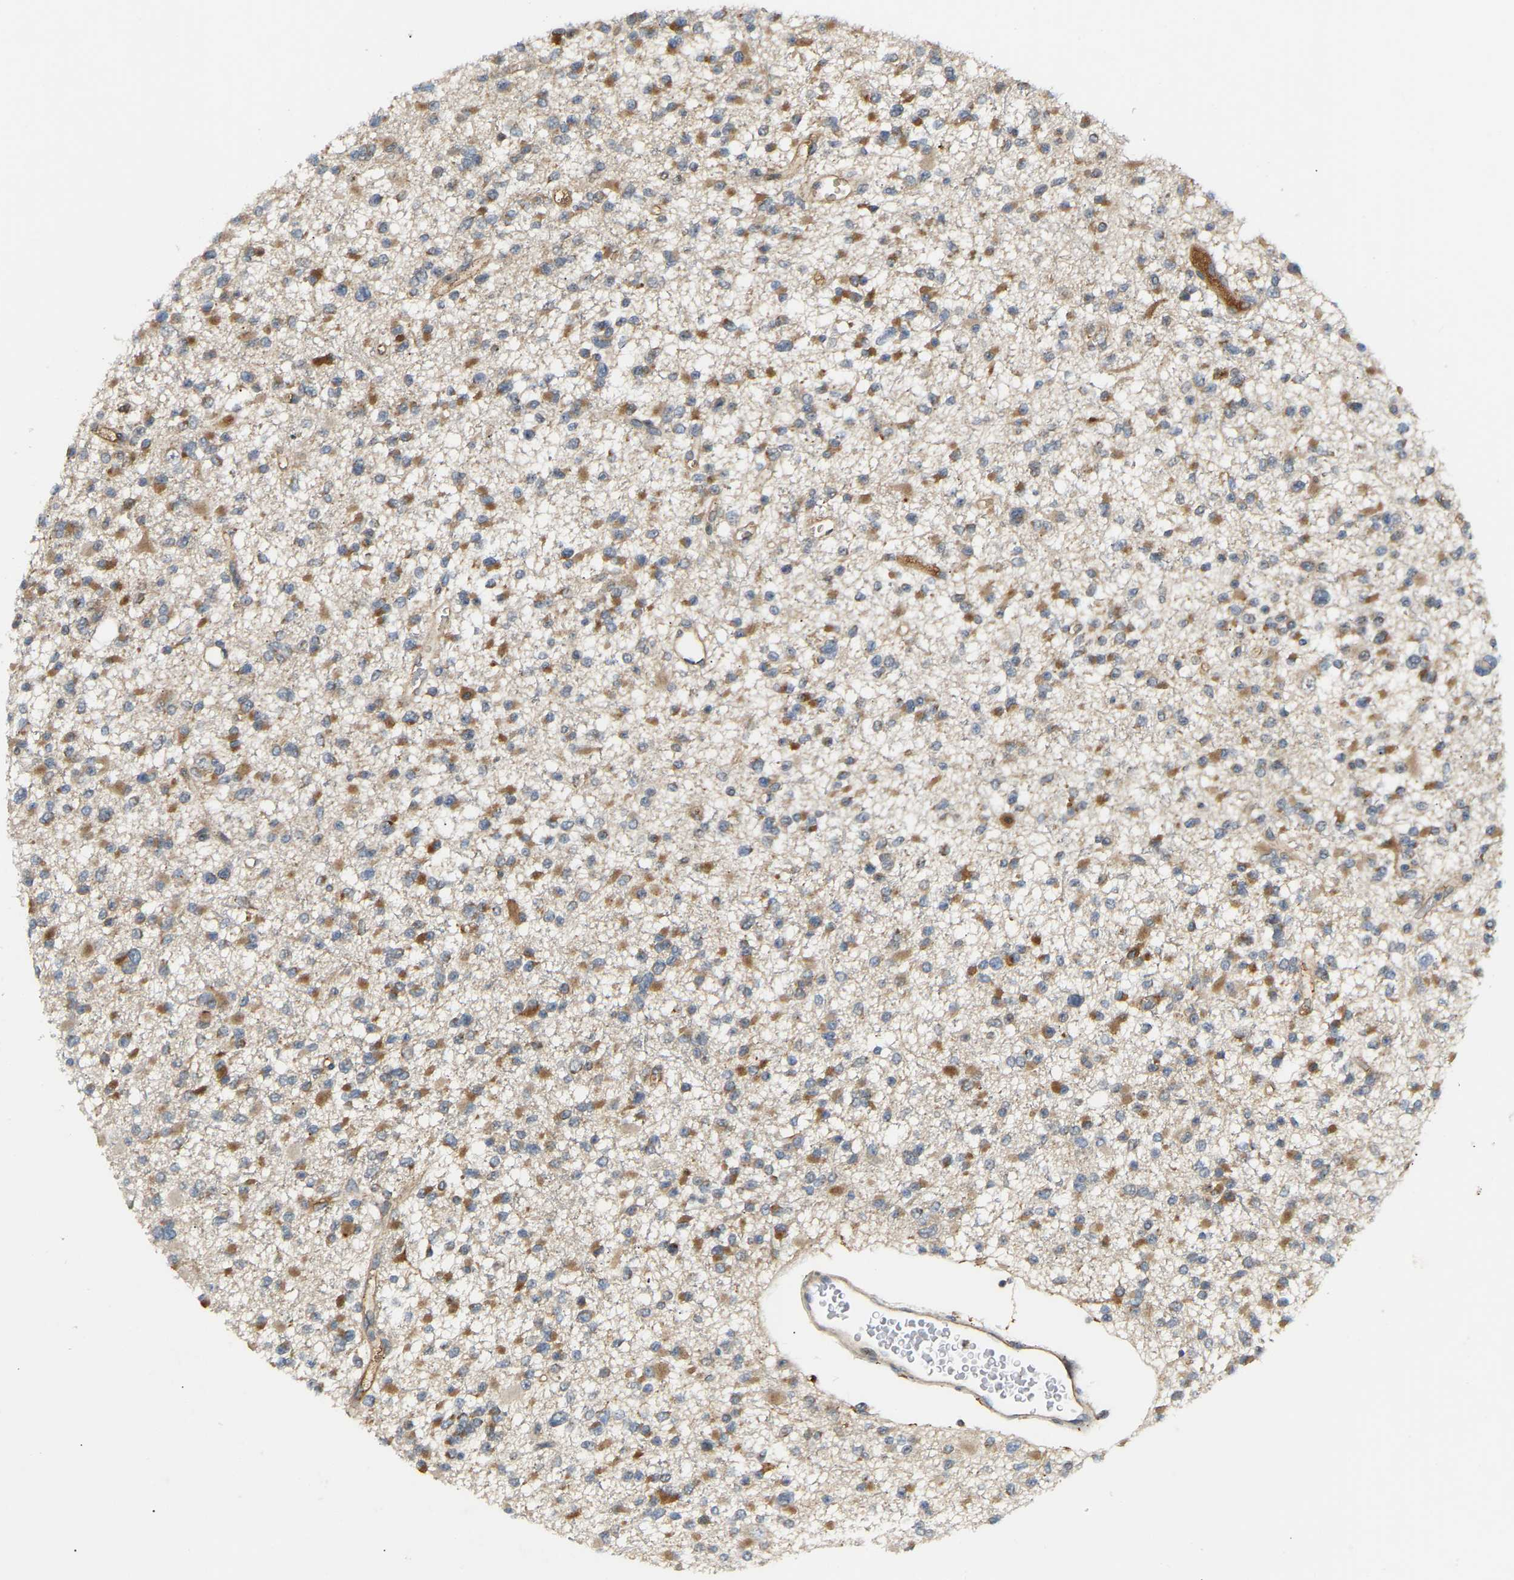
{"staining": {"intensity": "moderate", "quantity": "25%-75%", "location": "cytoplasmic/membranous"}, "tissue": "glioma", "cell_type": "Tumor cells", "image_type": "cancer", "snomed": [{"axis": "morphology", "description": "Glioma, malignant, Low grade"}, {"axis": "topography", "description": "Brain"}], "caption": "There is medium levels of moderate cytoplasmic/membranous positivity in tumor cells of glioma, as demonstrated by immunohistochemical staining (brown color).", "gene": "PTCD1", "patient": {"sex": "female", "age": 22}}